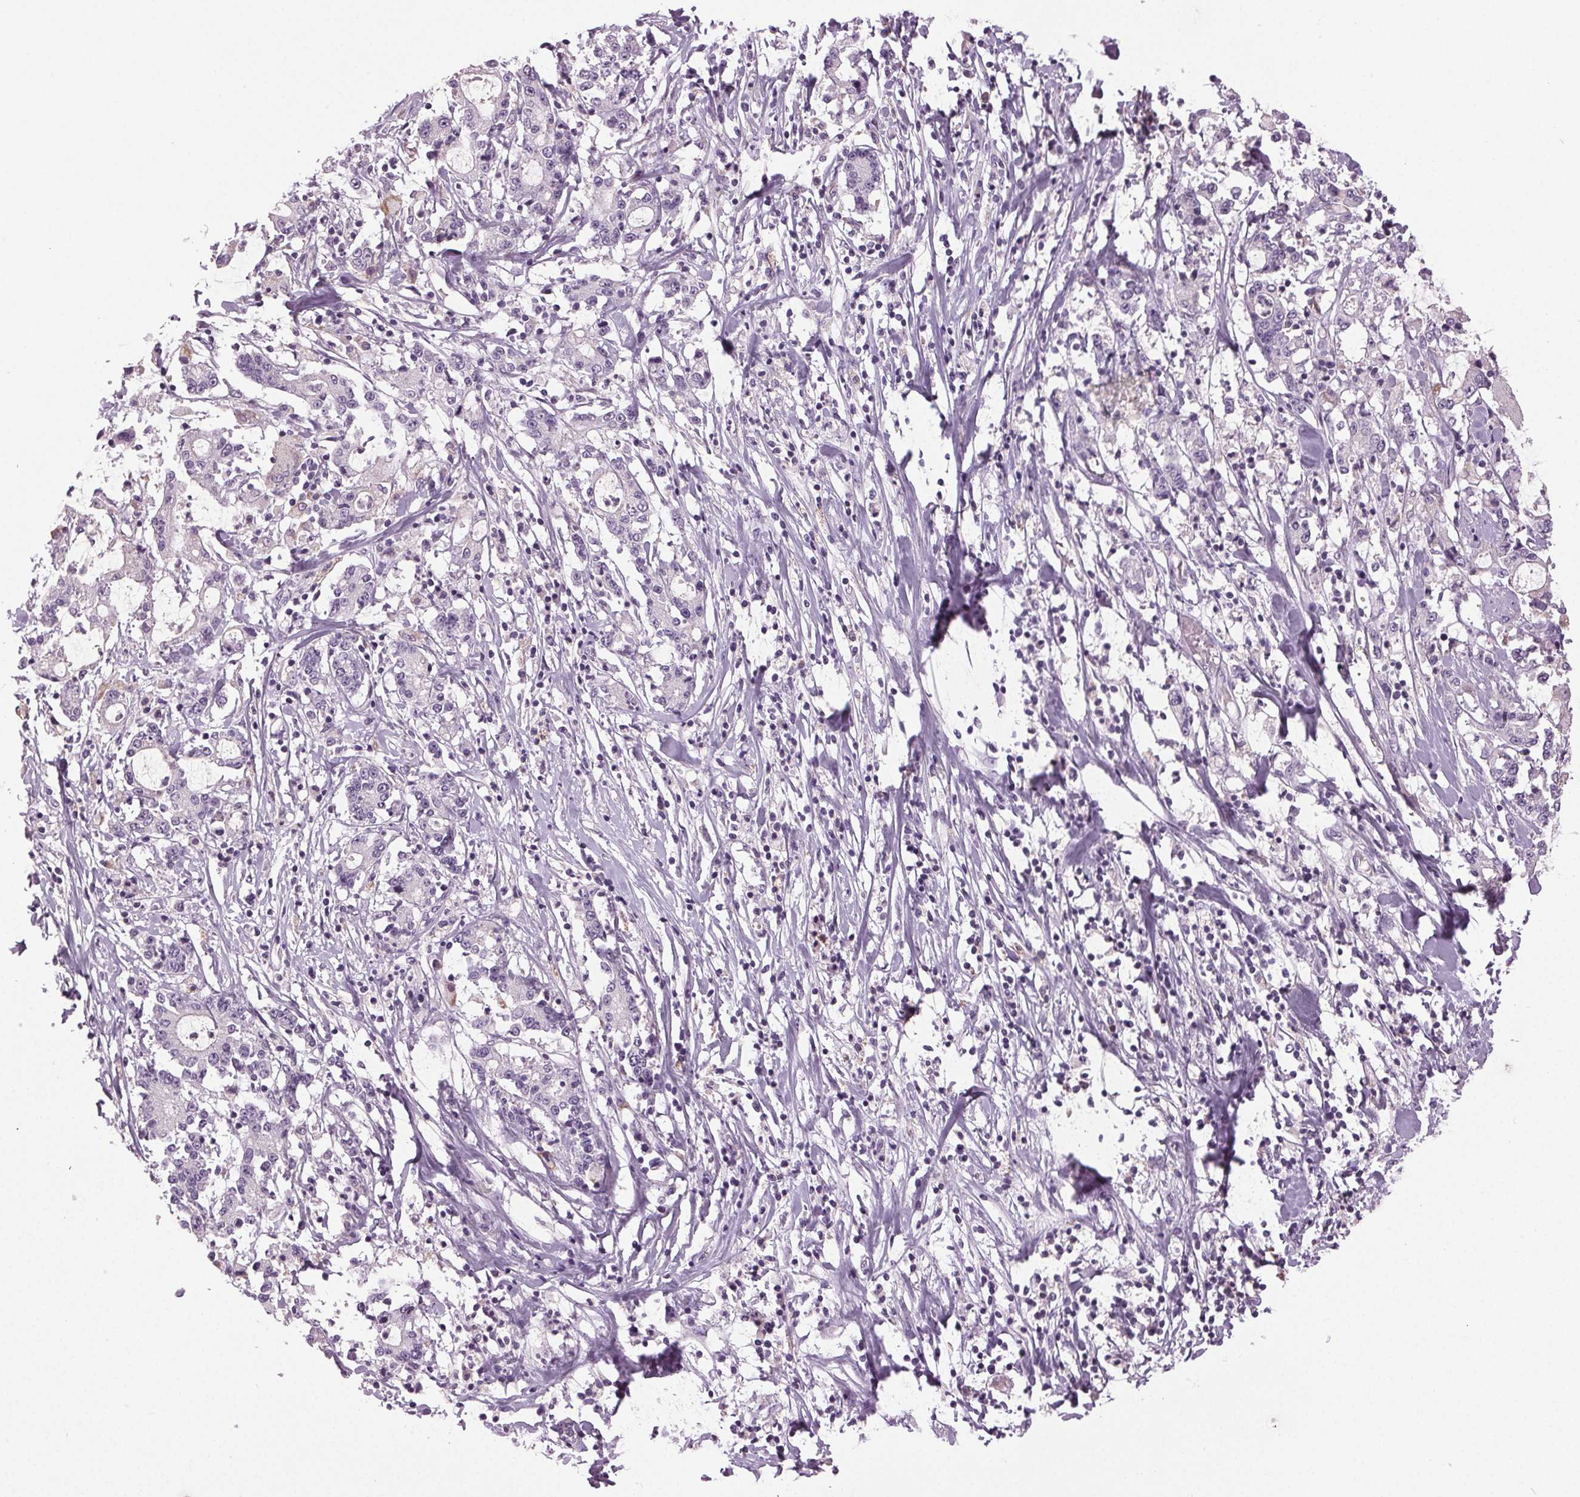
{"staining": {"intensity": "negative", "quantity": "none", "location": "none"}, "tissue": "stomach cancer", "cell_type": "Tumor cells", "image_type": "cancer", "snomed": [{"axis": "morphology", "description": "Adenocarcinoma, NOS"}, {"axis": "topography", "description": "Stomach, upper"}], "caption": "IHC of stomach cancer (adenocarcinoma) exhibits no positivity in tumor cells. (IHC, brightfield microscopy, high magnification).", "gene": "DNAH12", "patient": {"sex": "male", "age": 68}}